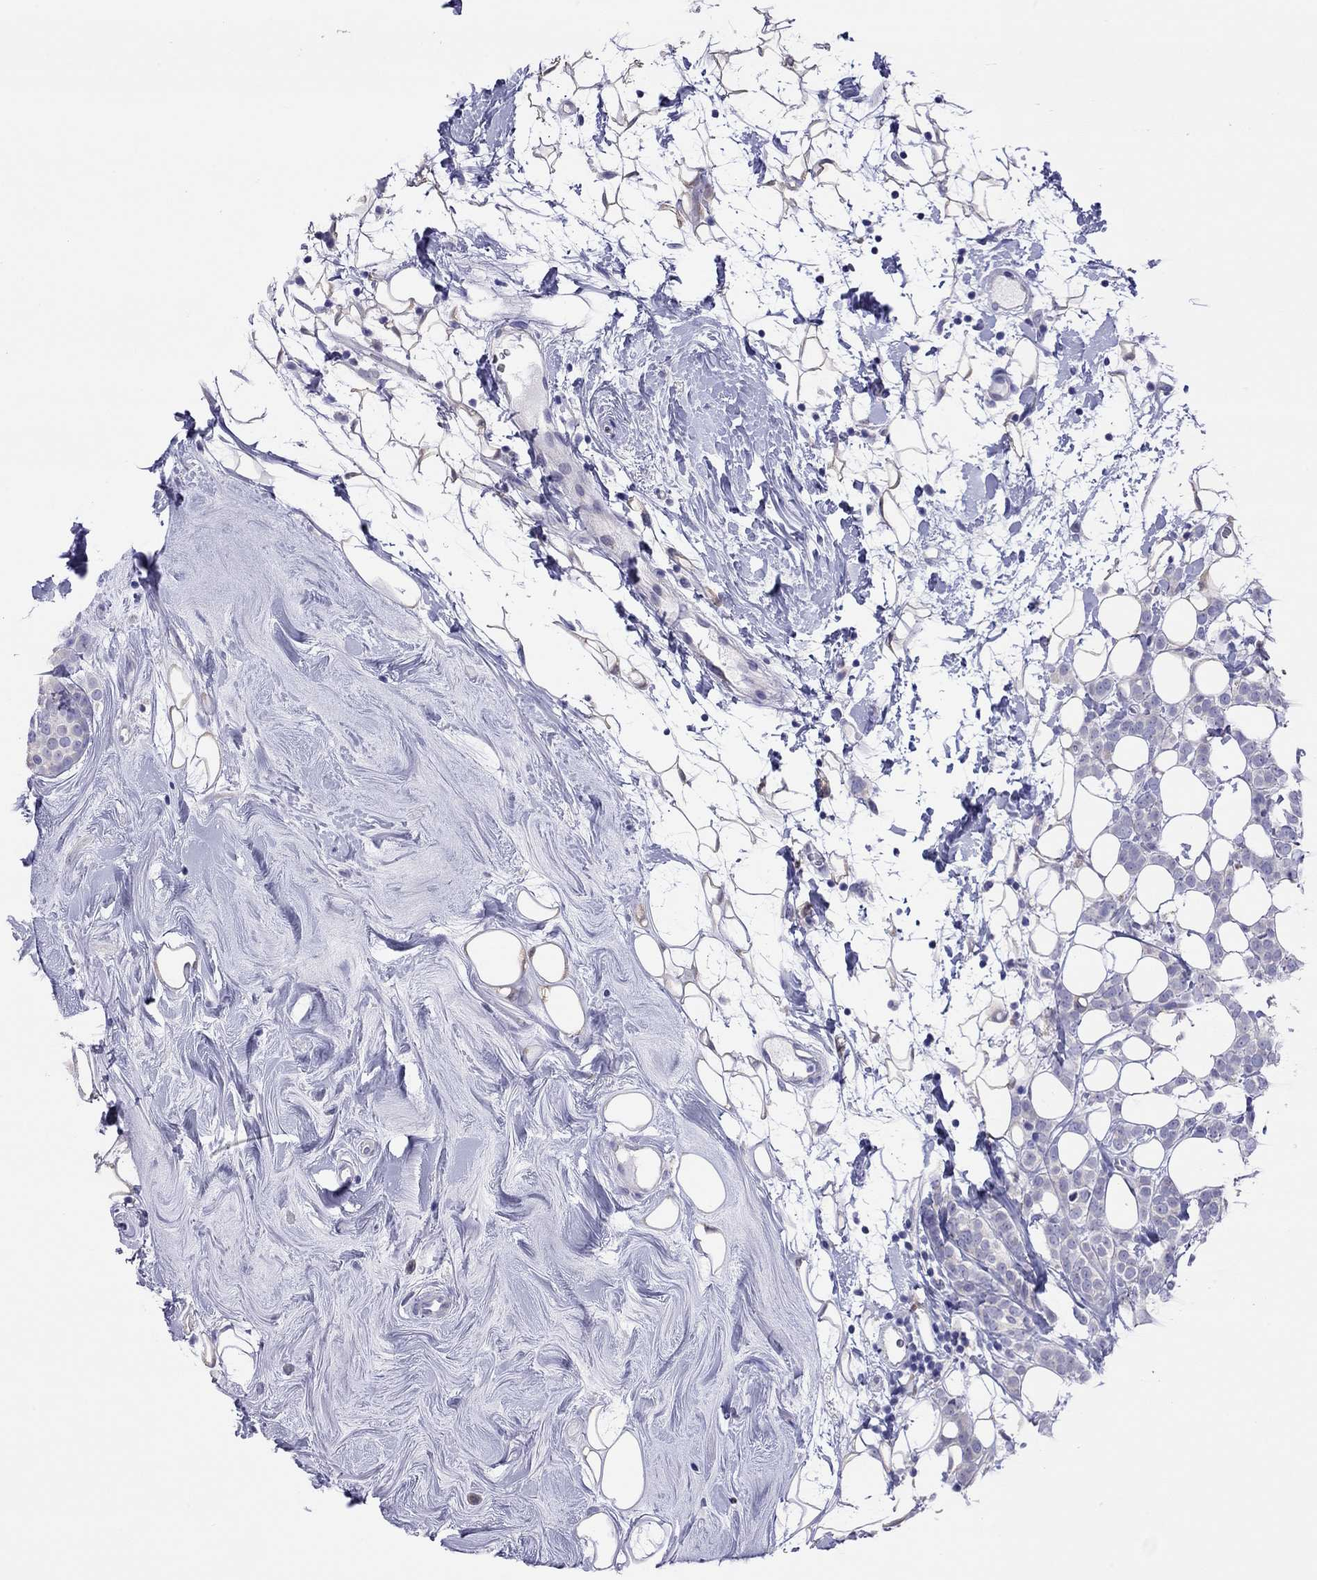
{"staining": {"intensity": "negative", "quantity": "none", "location": "none"}, "tissue": "breast cancer", "cell_type": "Tumor cells", "image_type": "cancer", "snomed": [{"axis": "morphology", "description": "Lobular carcinoma"}, {"axis": "topography", "description": "Breast"}], "caption": "Immunohistochemistry (IHC) image of neoplastic tissue: breast cancer (lobular carcinoma) stained with DAB exhibits no significant protein expression in tumor cells.", "gene": "COL9A1", "patient": {"sex": "female", "age": 49}}